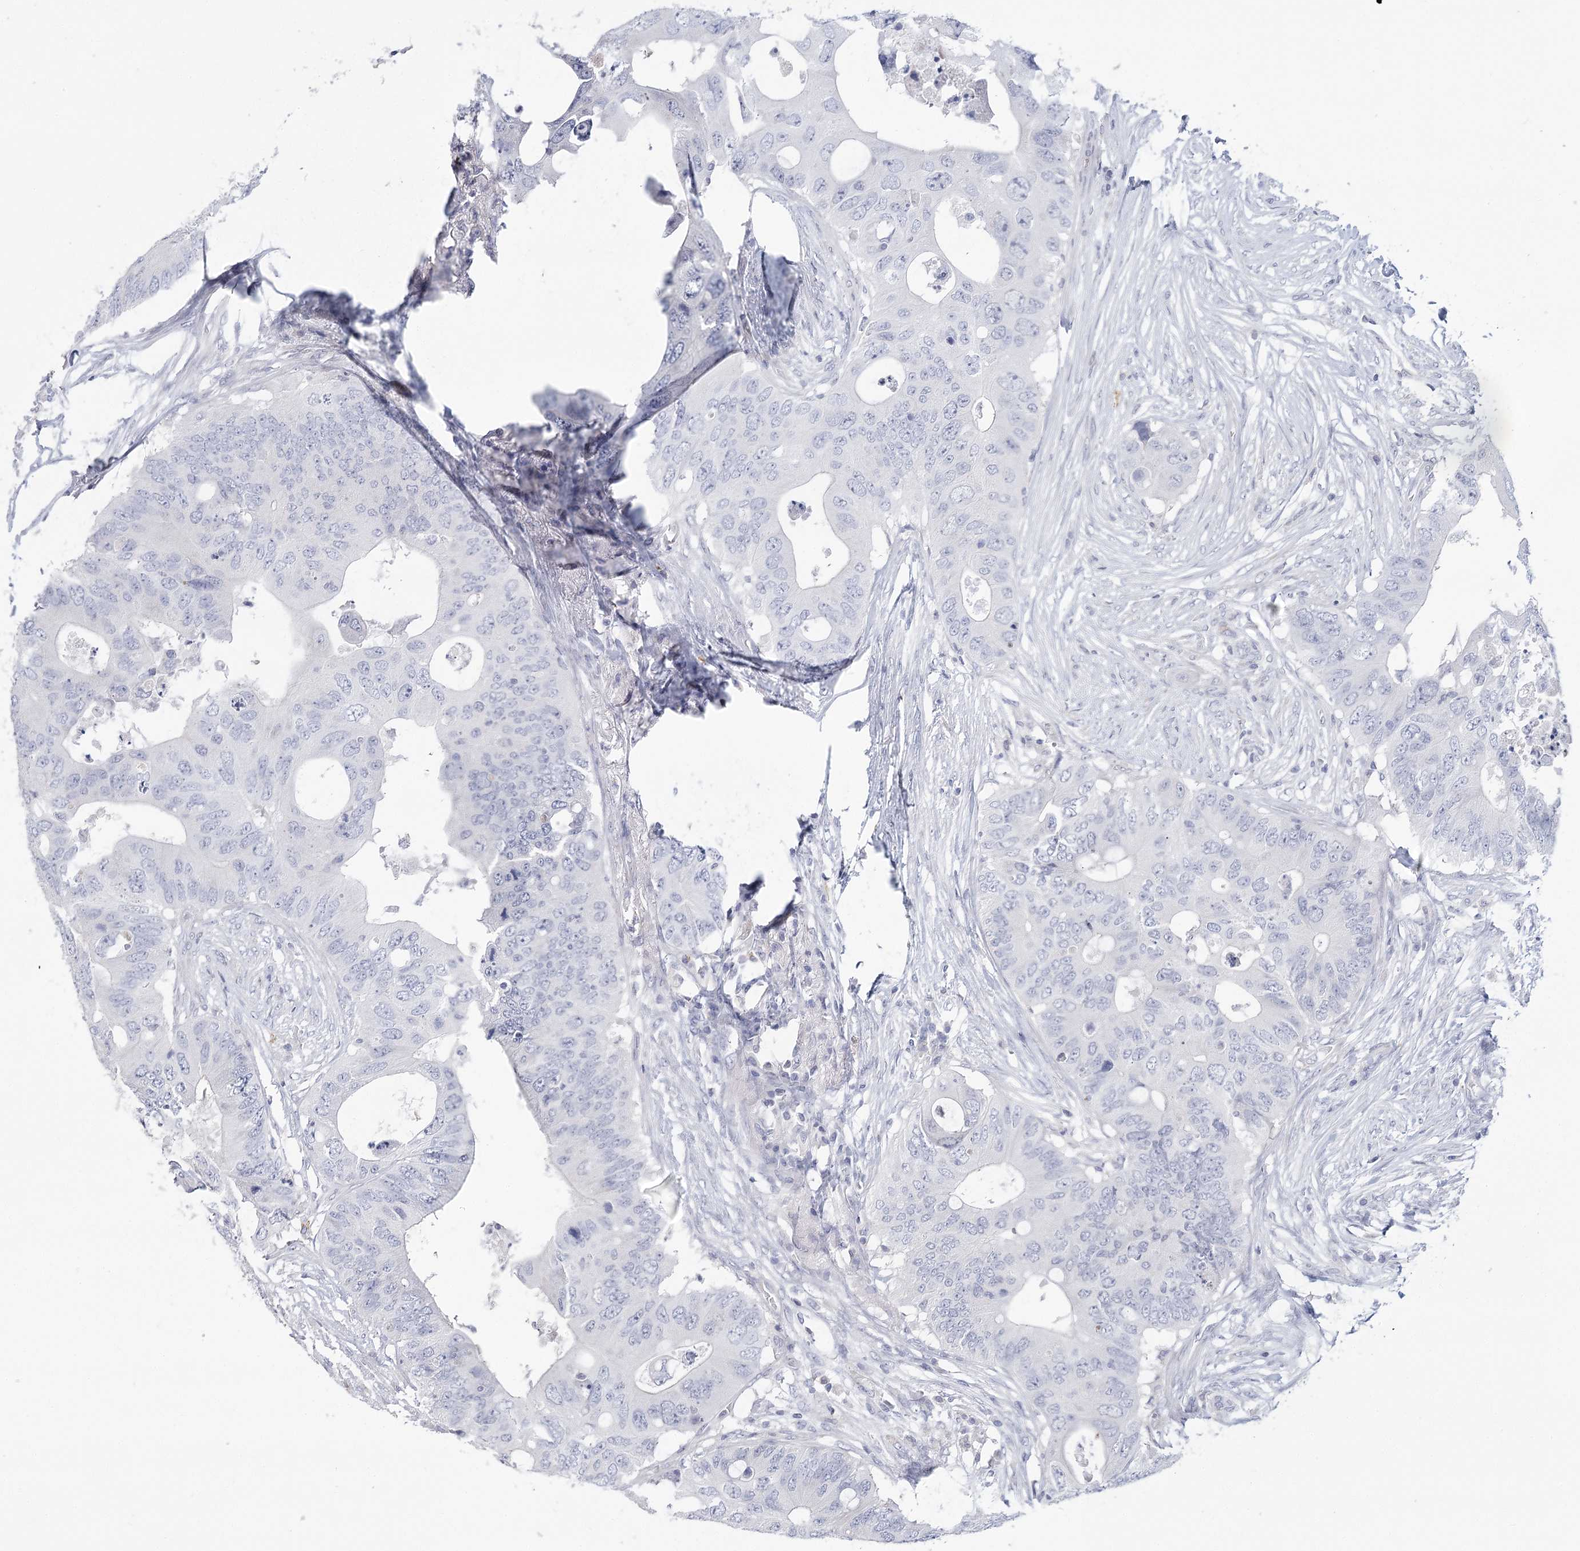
{"staining": {"intensity": "negative", "quantity": "none", "location": "none"}, "tissue": "colorectal cancer", "cell_type": "Tumor cells", "image_type": "cancer", "snomed": [{"axis": "morphology", "description": "Adenocarcinoma, NOS"}, {"axis": "topography", "description": "Colon"}], "caption": "Immunohistochemical staining of colorectal cancer shows no significant expression in tumor cells. (Stains: DAB immunohistochemistry with hematoxylin counter stain, Microscopy: brightfield microscopy at high magnification).", "gene": "FAM76B", "patient": {"sex": "male", "age": 71}}